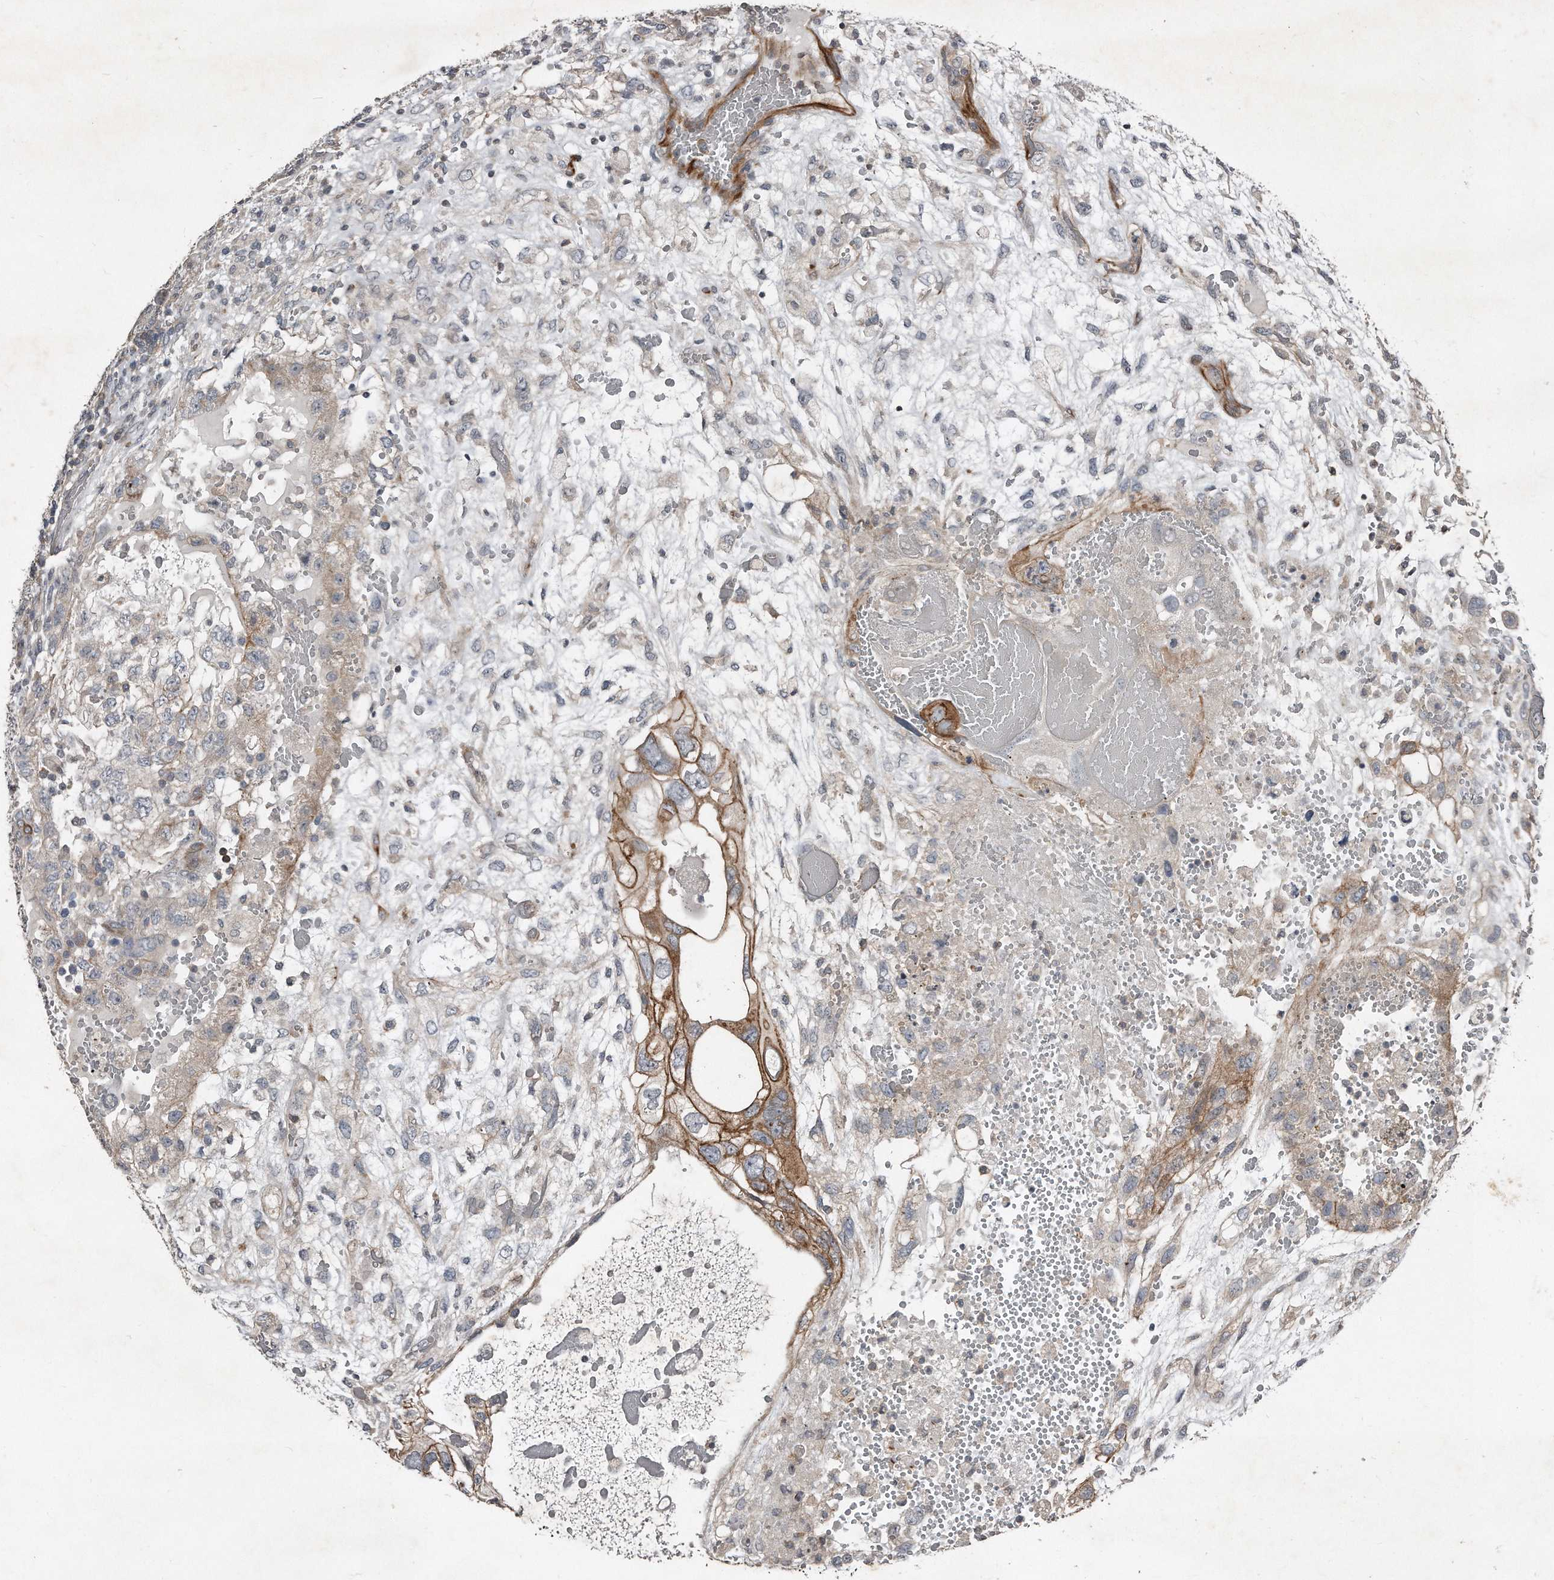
{"staining": {"intensity": "moderate", "quantity": "<25%", "location": "cytoplasmic/membranous"}, "tissue": "testis cancer", "cell_type": "Tumor cells", "image_type": "cancer", "snomed": [{"axis": "morphology", "description": "Carcinoma, Embryonal, NOS"}, {"axis": "topography", "description": "Testis"}], "caption": "This image shows immunohistochemistry staining of testis embryonal carcinoma, with low moderate cytoplasmic/membranous staining in about <25% of tumor cells.", "gene": "SNAP47", "patient": {"sex": "male", "age": 36}}